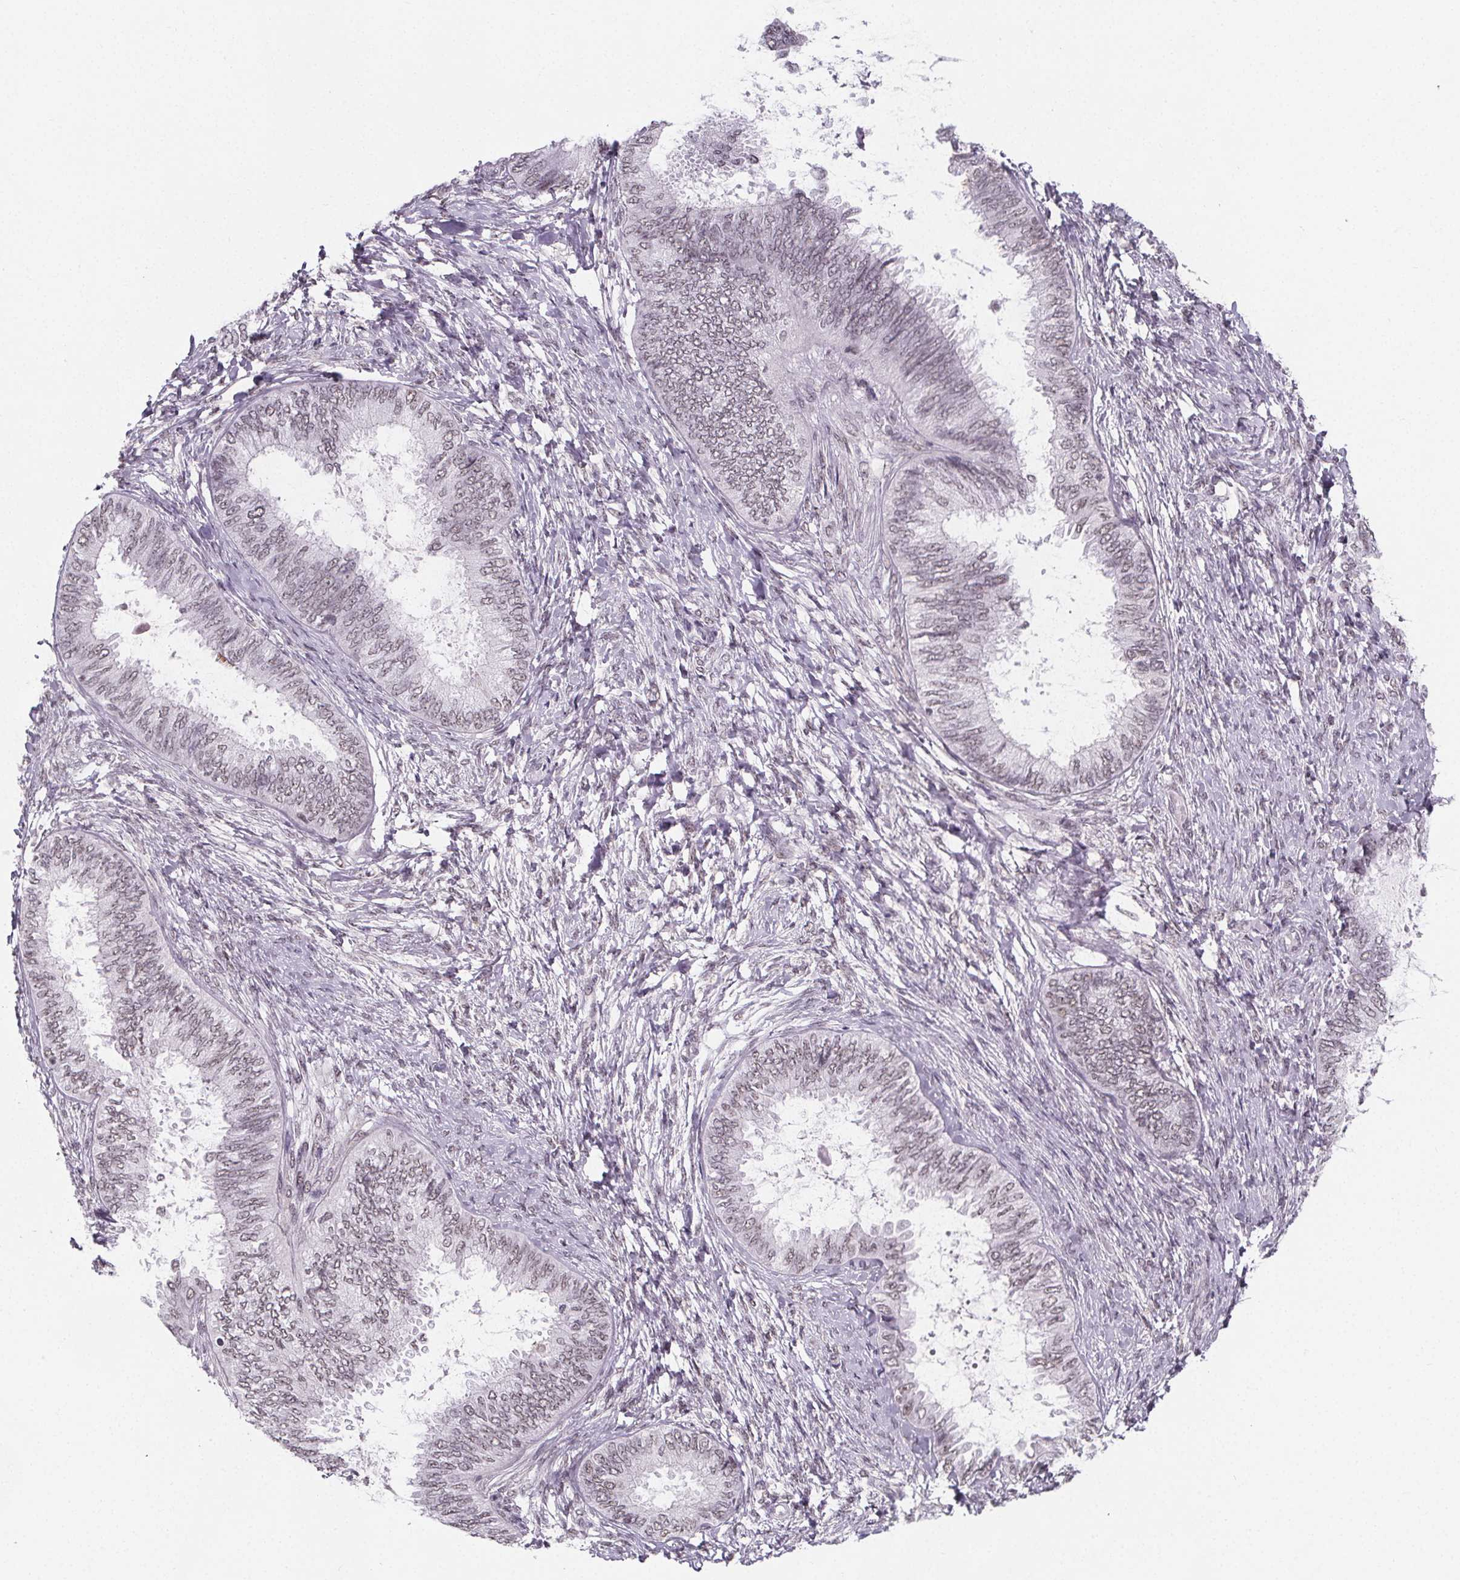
{"staining": {"intensity": "weak", "quantity": "25%-75%", "location": "nuclear"}, "tissue": "ovarian cancer", "cell_type": "Tumor cells", "image_type": "cancer", "snomed": [{"axis": "morphology", "description": "Carcinoma, endometroid"}, {"axis": "topography", "description": "Ovary"}], "caption": "Weak nuclear protein positivity is seen in approximately 25%-75% of tumor cells in ovarian cancer (endometroid carcinoma).", "gene": "ZNF572", "patient": {"sex": "female", "age": 70}}